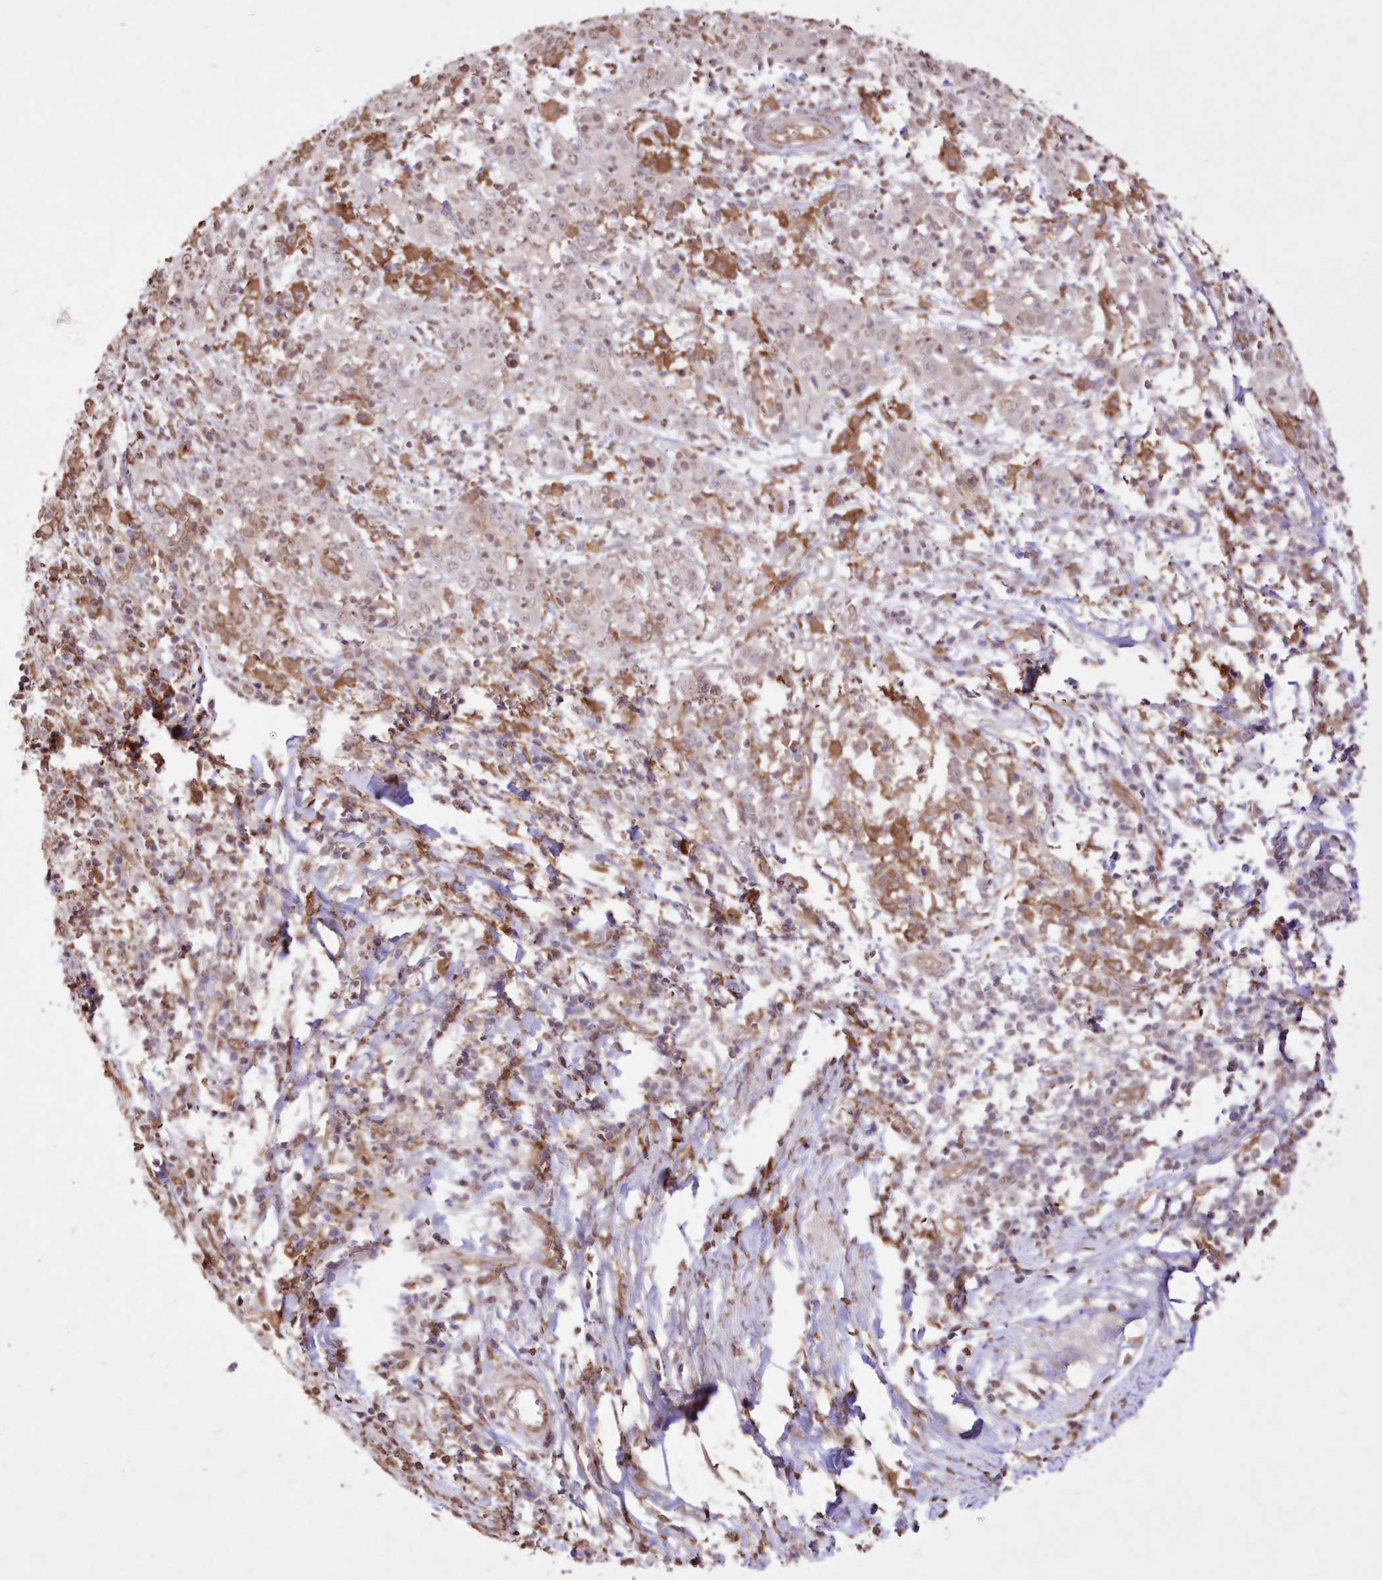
{"staining": {"intensity": "negative", "quantity": "none", "location": "none"}, "tissue": "cervical cancer", "cell_type": "Tumor cells", "image_type": "cancer", "snomed": [{"axis": "morphology", "description": "Squamous cell carcinoma, NOS"}, {"axis": "topography", "description": "Cervix"}], "caption": "Immunohistochemical staining of human squamous cell carcinoma (cervical) reveals no significant positivity in tumor cells. (Stains: DAB (3,3'-diaminobenzidine) immunohistochemistry with hematoxylin counter stain, Microscopy: brightfield microscopy at high magnification).", "gene": "FCHO2", "patient": {"sex": "female", "age": 46}}